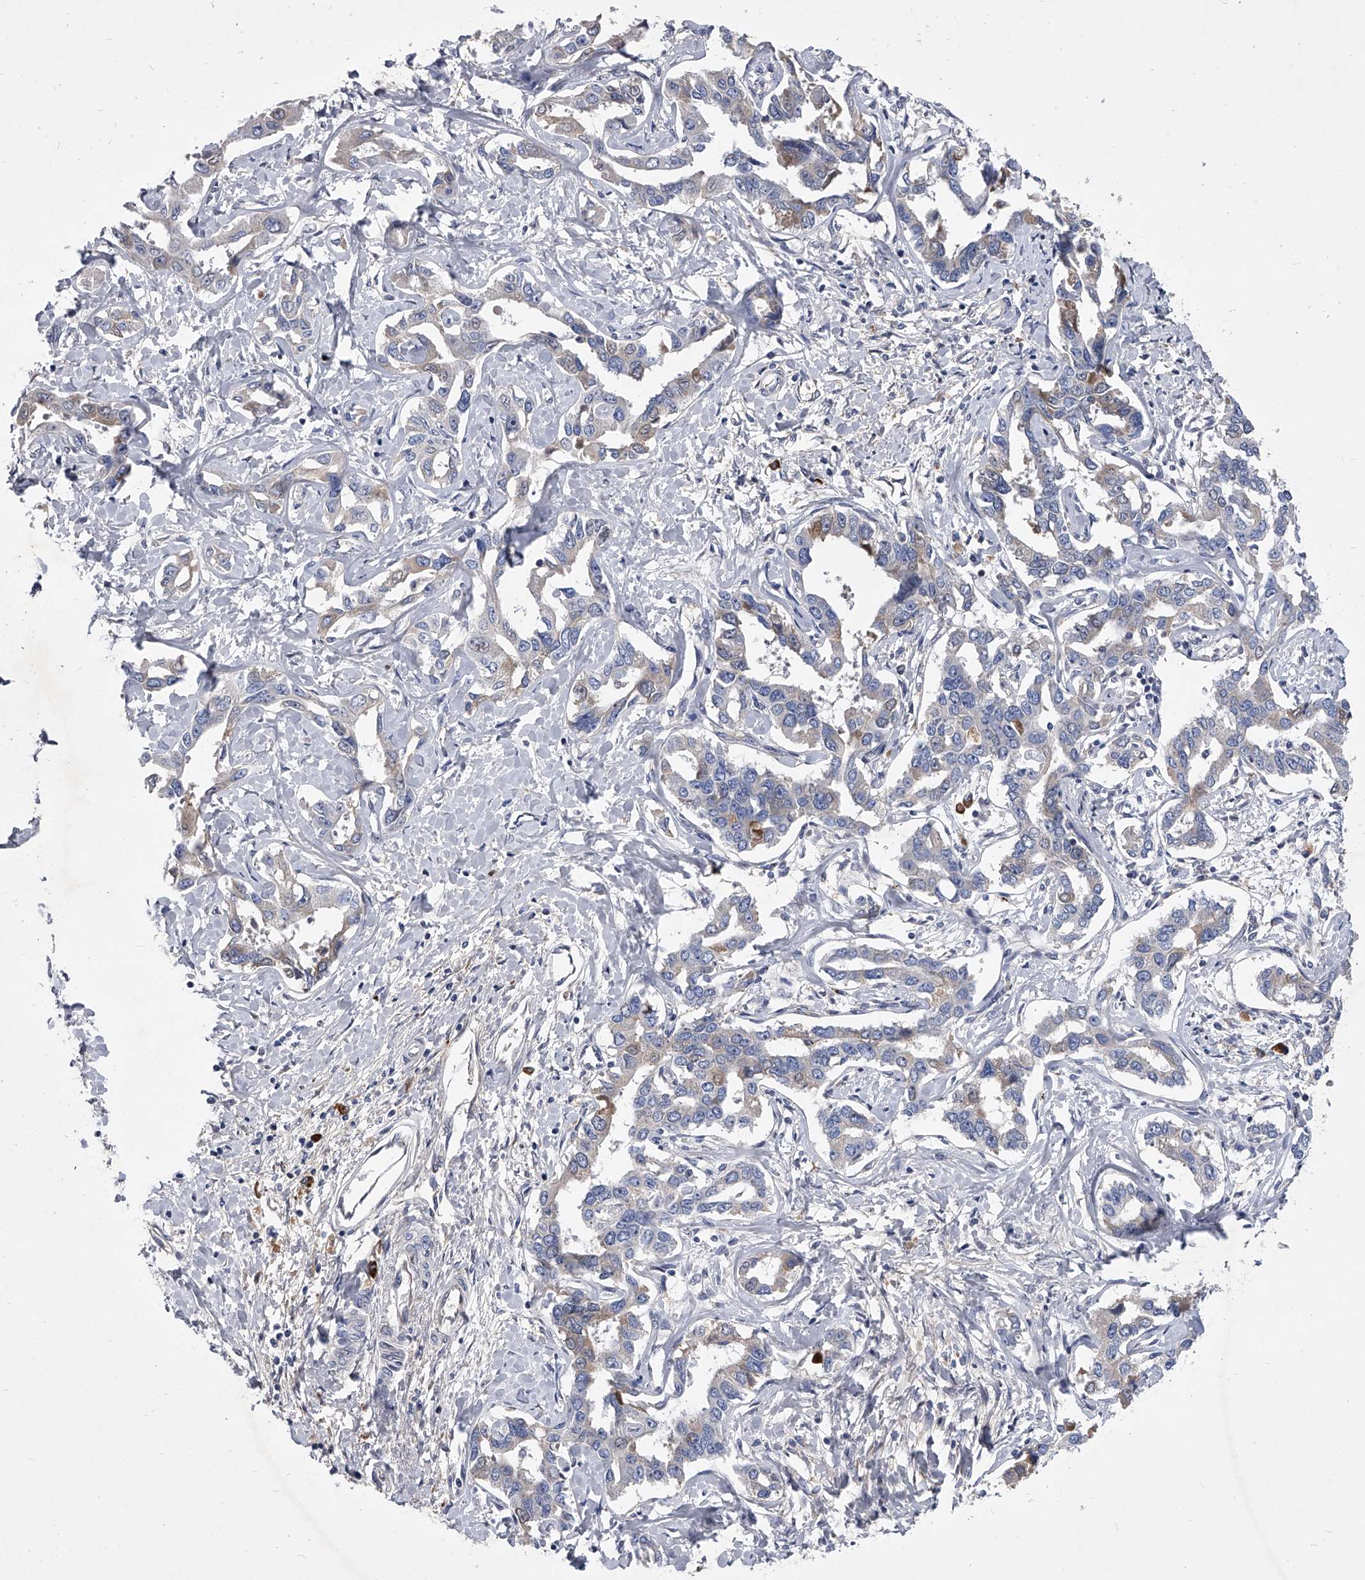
{"staining": {"intensity": "negative", "quantity": "none", "location": "none"}, "tissue": "liver cancer", "cell_type": "Tumor cells", "image_type": "cancer", "snomed": [{"axis": "morphology", "description": "Cholangiocarcinoma"}, {"axis": "topography", "description": "Liver"}], "caption": "An immunohistochemistry histopathology image of liver cancer (cholangiocarcinoma) is shown. There is no staining in tumor cells of liver cancer (cholangiocarcinoma).", "gene": "CCR4", "patient": {"sex": "male", "age": 59}}